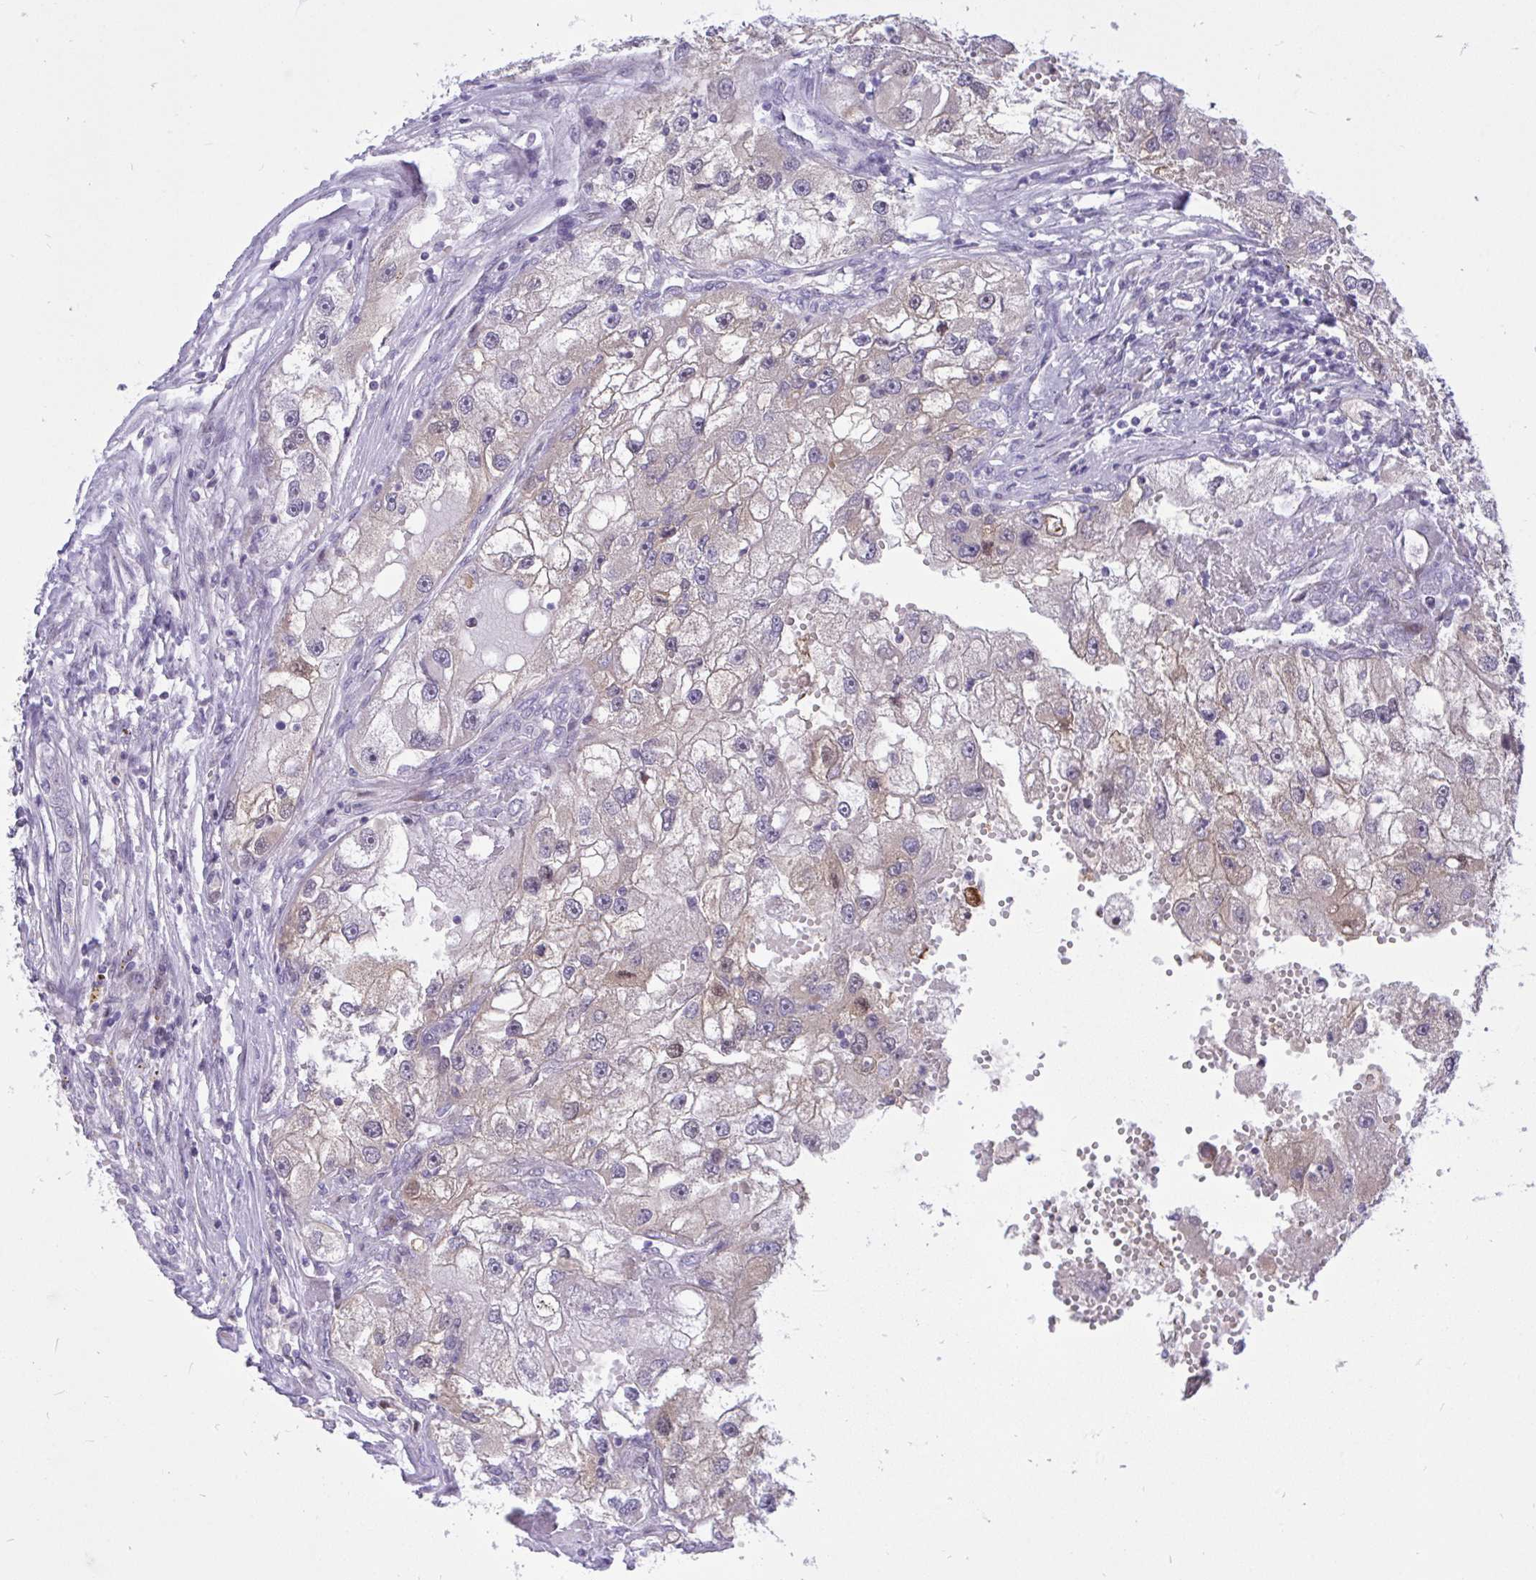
{"staining": {"intensity": "weak", "quantity": "<25%", "location": "cytoplasmic/membranous,nuclear"}, "tissue": "renal cancer", "cell_type": "Tumor cells", "image_type": "cancer", "snomed": [{"axis": "morphology", "description": "Adenocarcinoma, NOS"}, {"axis": "topography", "description": "Kidney"}], "caption": "Immunohistochemistry histopathology image of human adenocarcinoma (renal) stained for a protein (brown), which shows no staining in tumor cells.", "gene": "EPOP", "patient": {"sex": "male", "age": 63}}